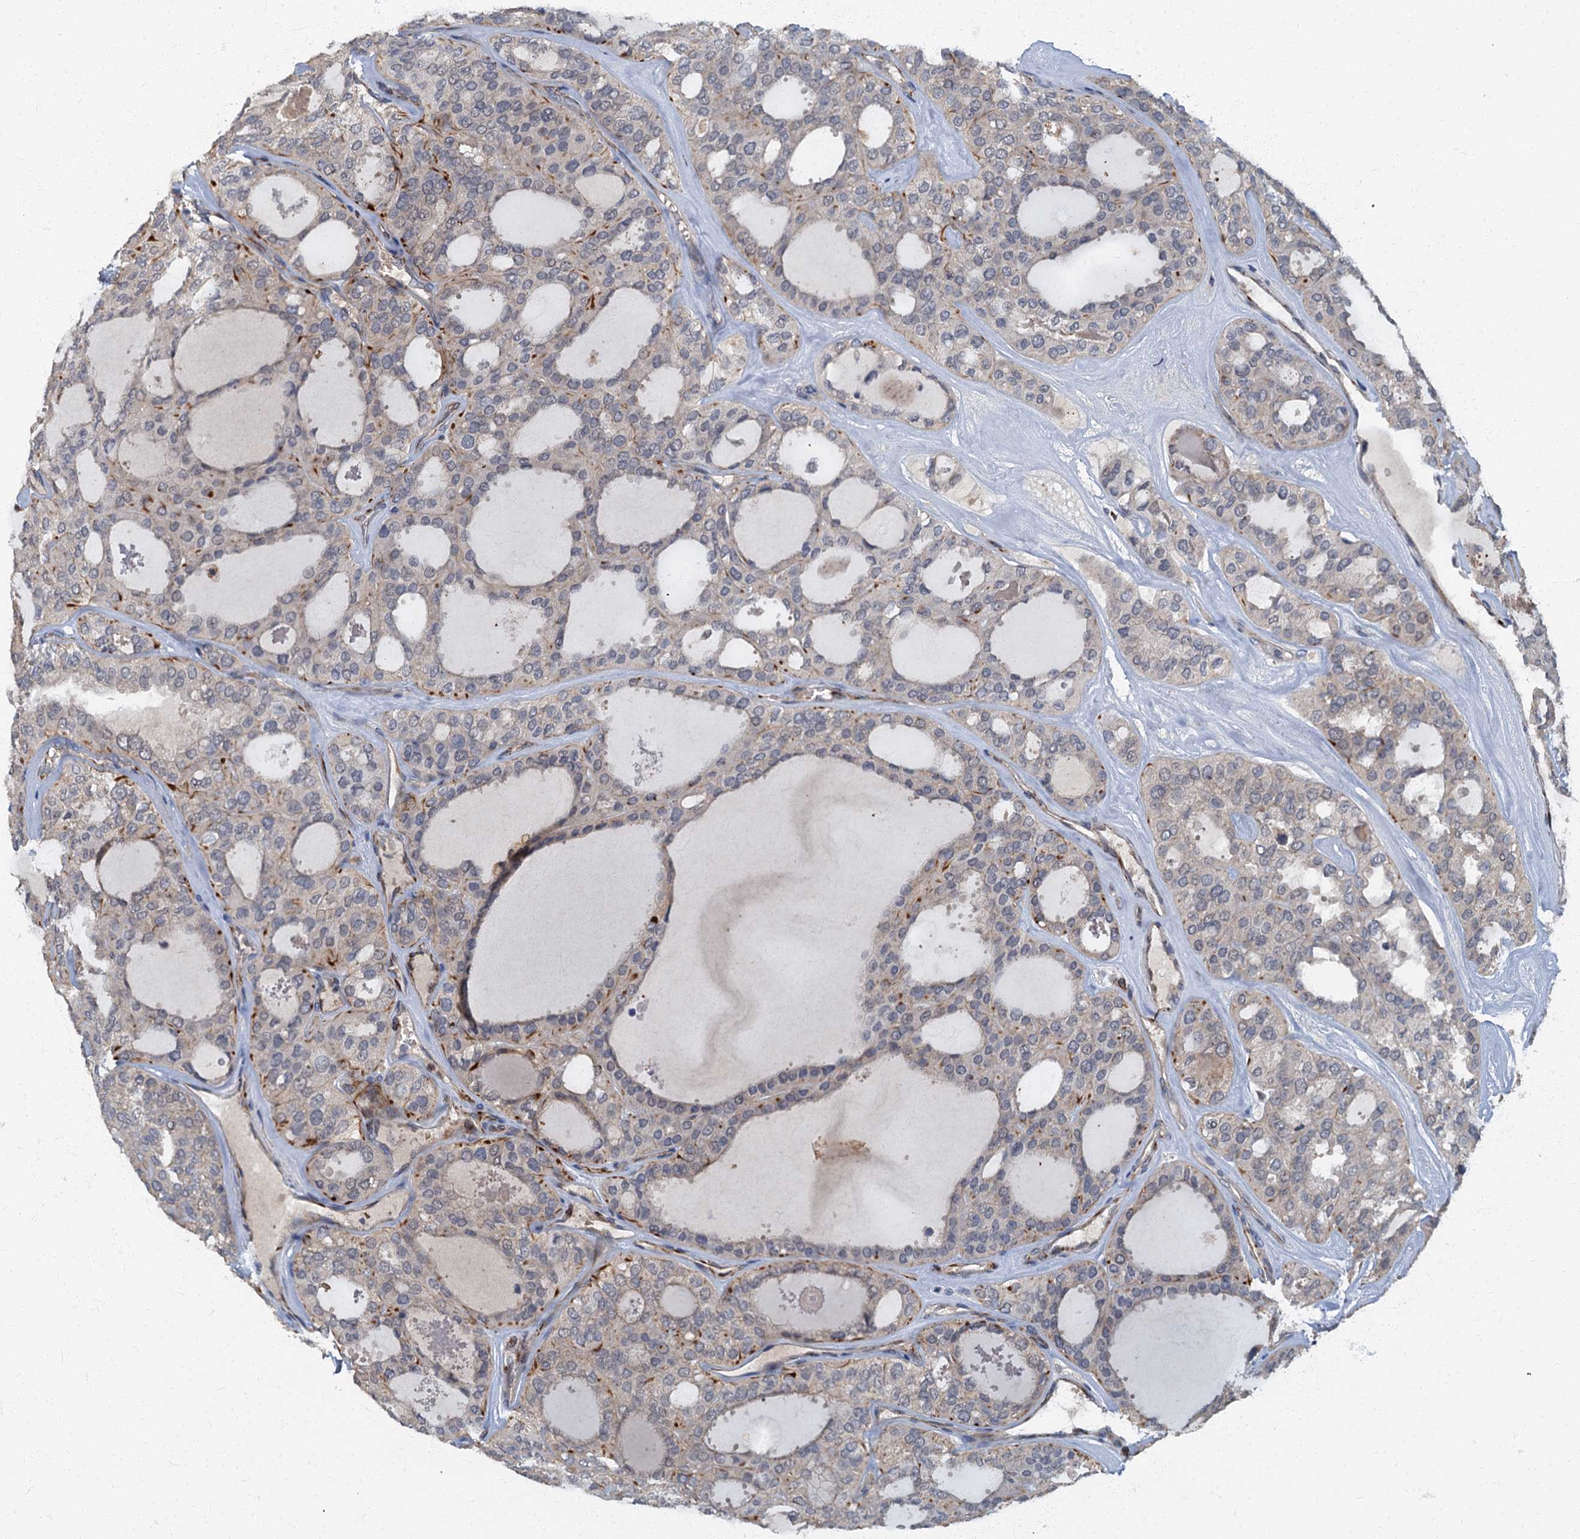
{"staining": {"intensity": "moderate", "quantity": "<25%", "location": "cytoplasmic/membranous"}, "tissue": "thyroid cancer", "cell_type": "Tumor cells", "image_type": "cancer", "snomed": [{"axis": "morphology", "description": "Follicular adenoma carcinoma, NOS"}, {"axis": "topography", "description": "Thyroid gland"}], "caption": "A brown stain highlights moderate cytoplasmic/membranous staining of a protein in human thyroid cancer (follicular adenoma carcinoma) tumor cells. The staining was performed using DAB (3,3'-diaminobenzidine), with brown indicating positive protein expression. Nuclei are stained blue with hematoxylin.", "gene": "ARL11", "patient": {"sex": "male", "age": 75}}